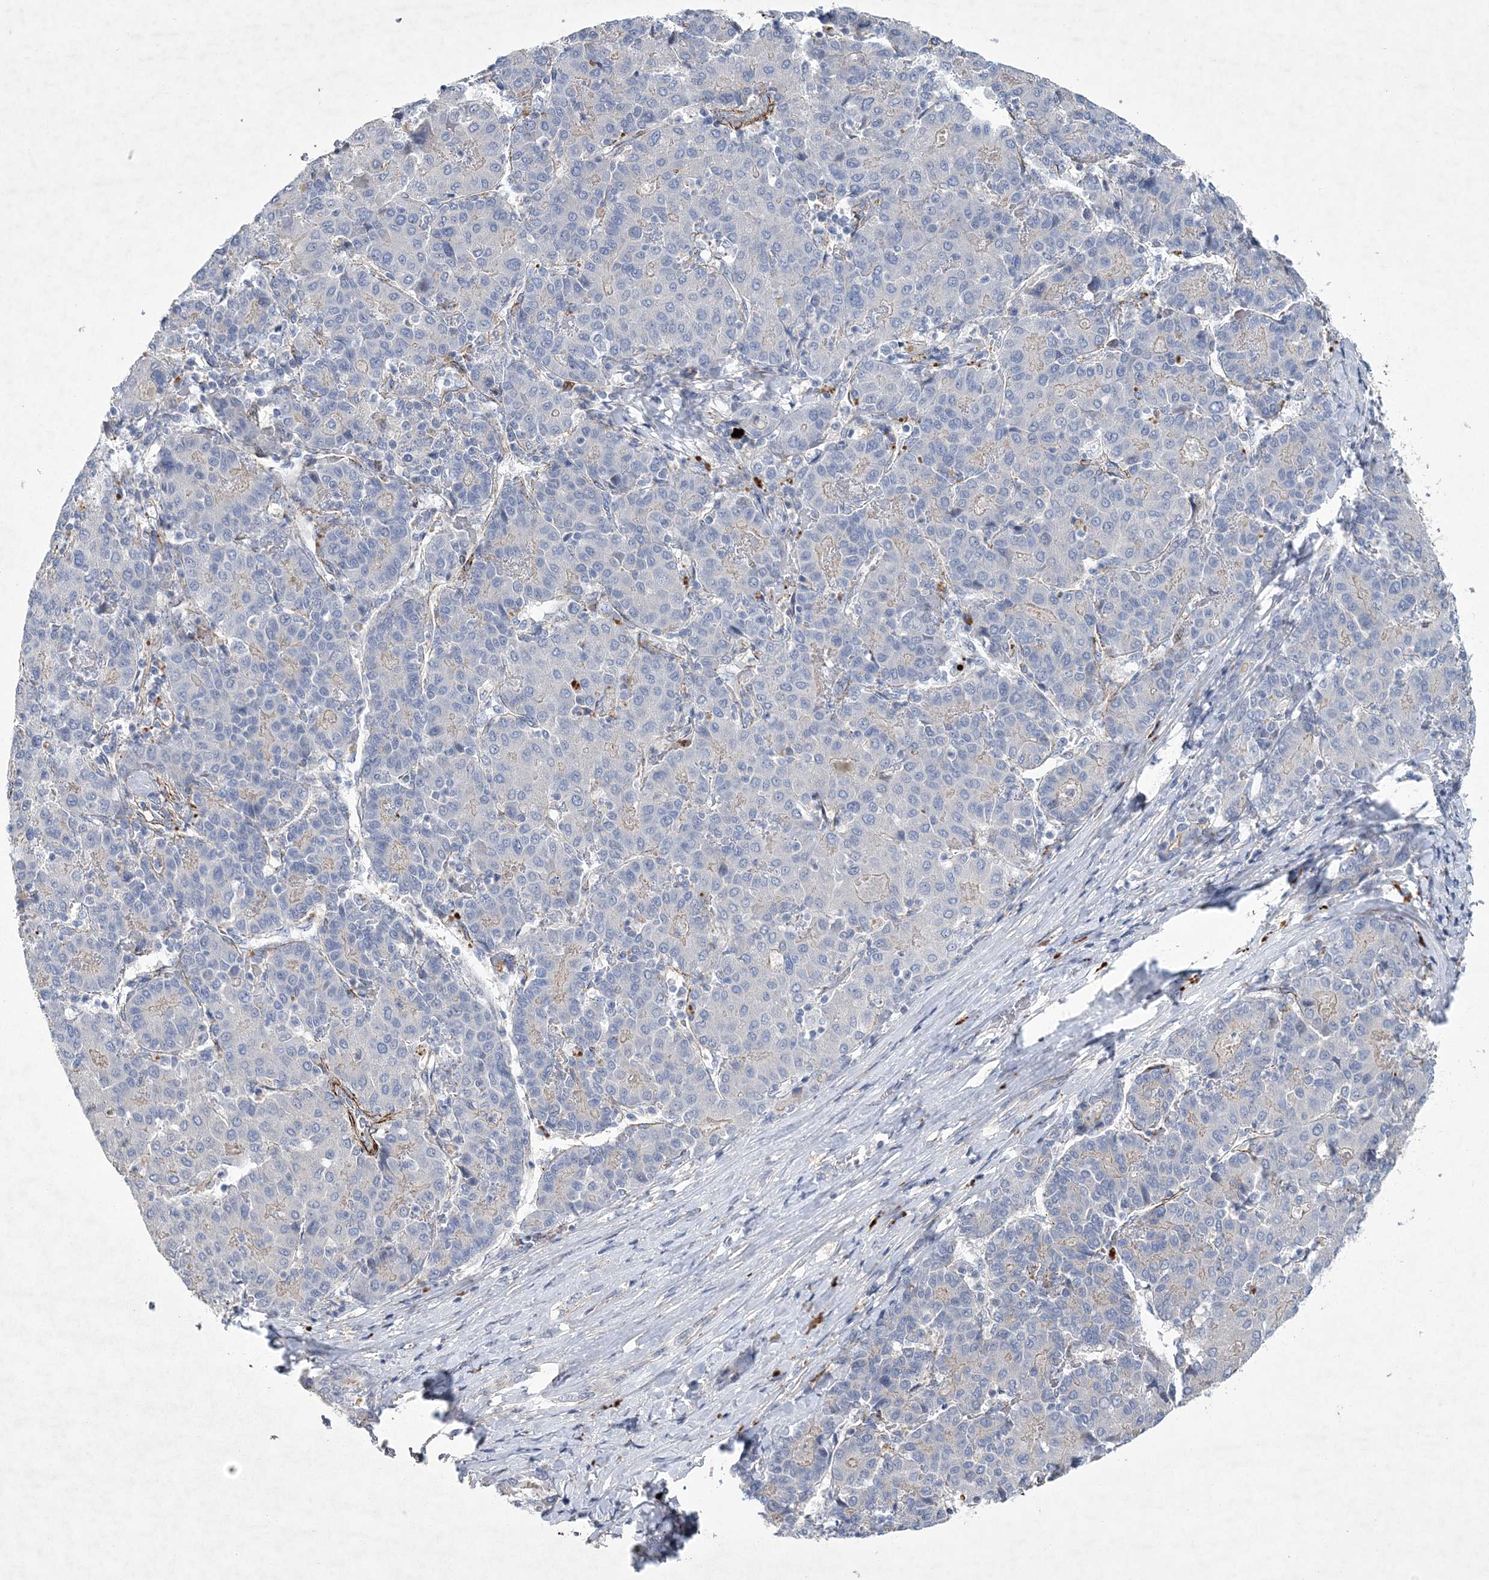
{"staining": {"intensity": "negative", "quantity": "none", "location": "none"}, "tissue": "liver cancer", "cell_type": "Tumor cells", "image_type": "cancer", "snomed": [{"axis": "morphology", "description": "Carcinoma, Hepatocellular, NOS"}, {"axis": "topography", "description": "Liver"}], "caption": "A histopathology image of human liver hepatocellular carcinoma is negative for staining in tumor cells.", "gene": "ARSJ", "patient": {"sex": "male", "age": 65}}